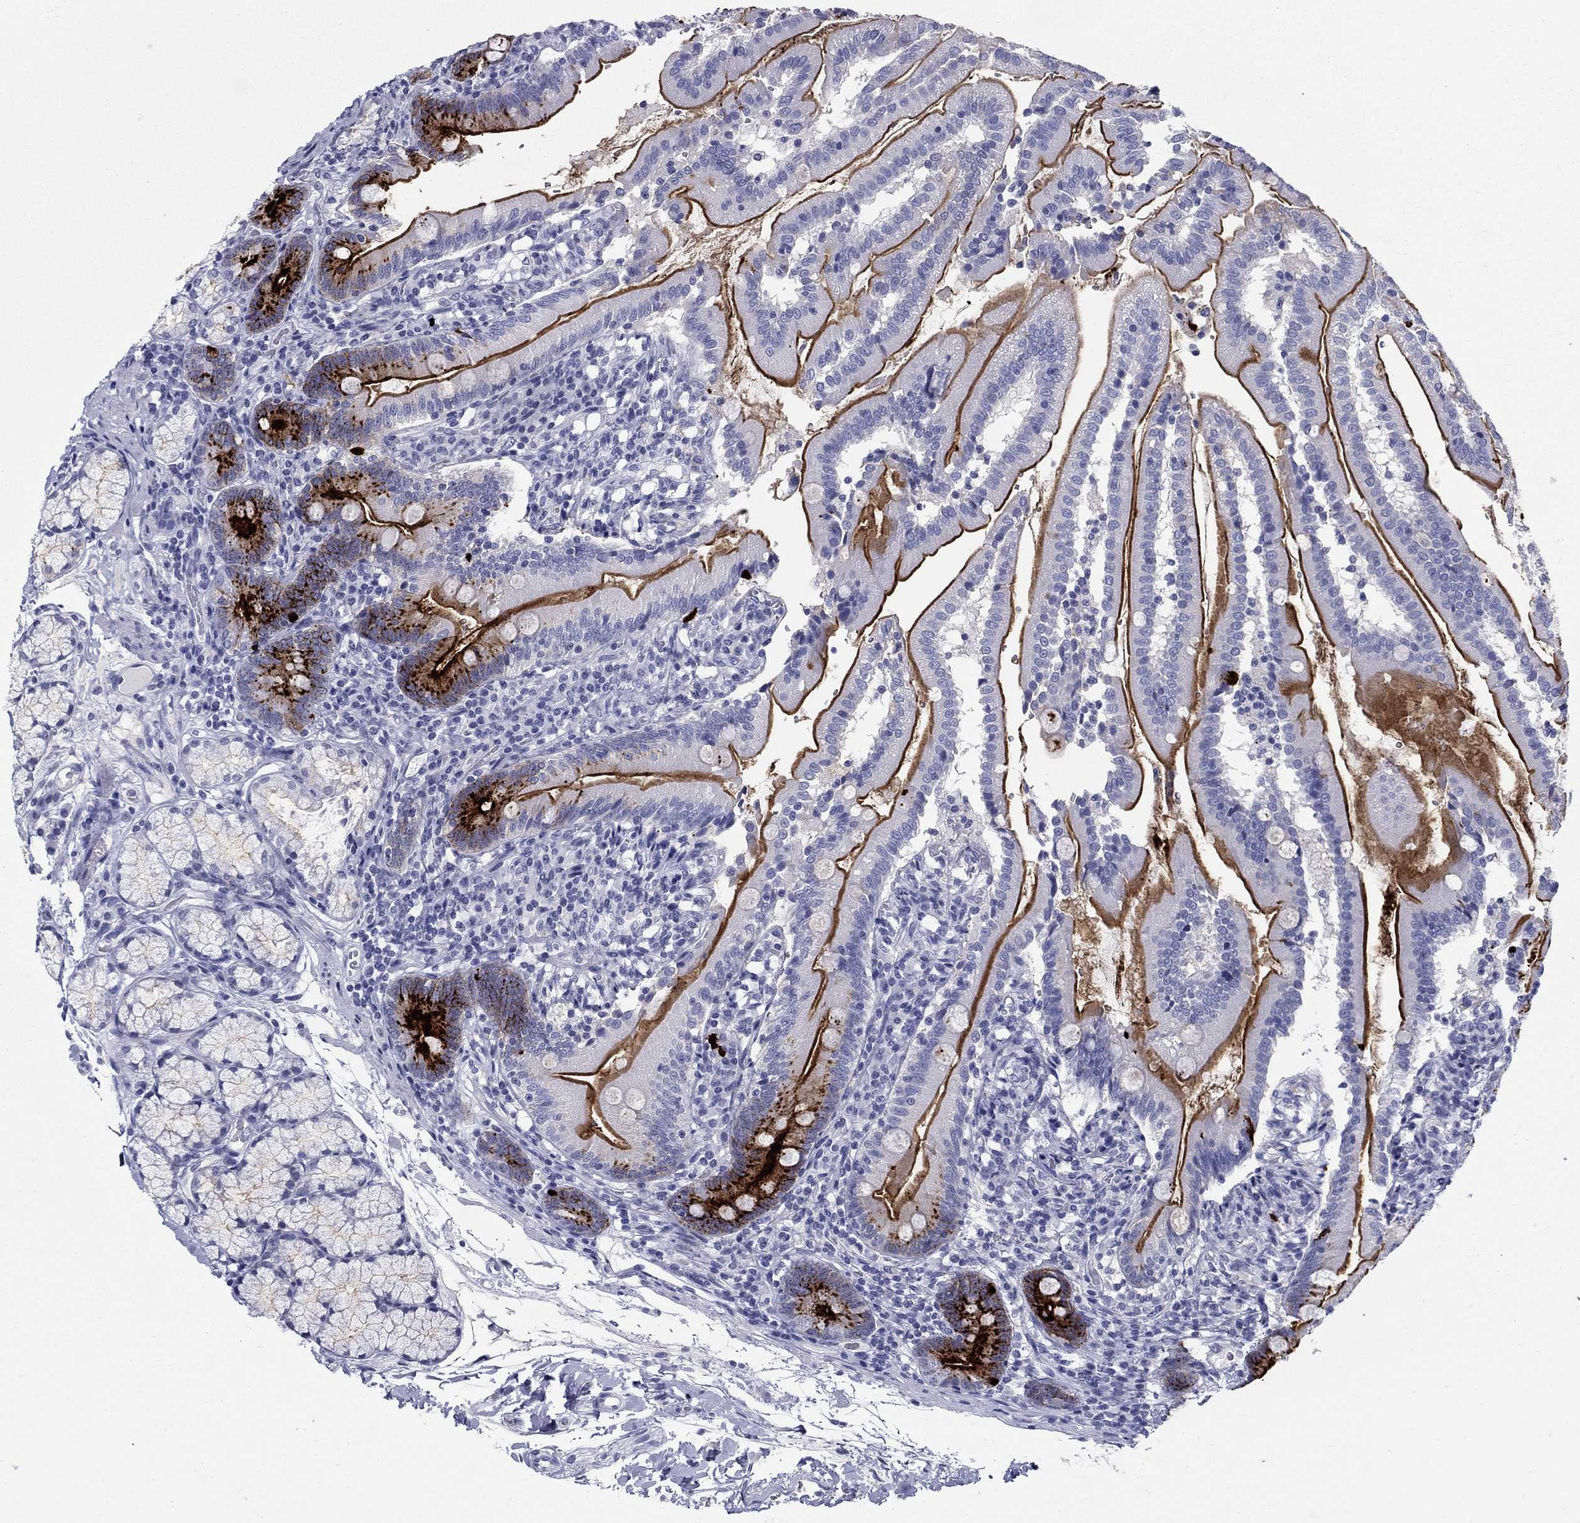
{"staining": {"intensity": "strong", "quantity": ">75%", "location": "cytoplasmic/membranous"}, "tissue": "duodenum", "cell_type": "Glandular cells", "image_type": "normal", "snomed": [{"axis": "morphology", "description": "Normal tissue, NOS"}, {"axis": "topography", "description": "Duodenum"}], "caption": "Duodenum was stained to show a protein in brown. There is high levels of strong cytoplasmic/membranous expression in about >75% of glandular cells. The protein is stained brown, and the nuclei are stained in blue (DAB (3,3'-diaminobenzidine) IHC with brightfield microscopy, high magnification).", "gene": "C4orf19", "patient": {"sex": "female", "age": 67}}